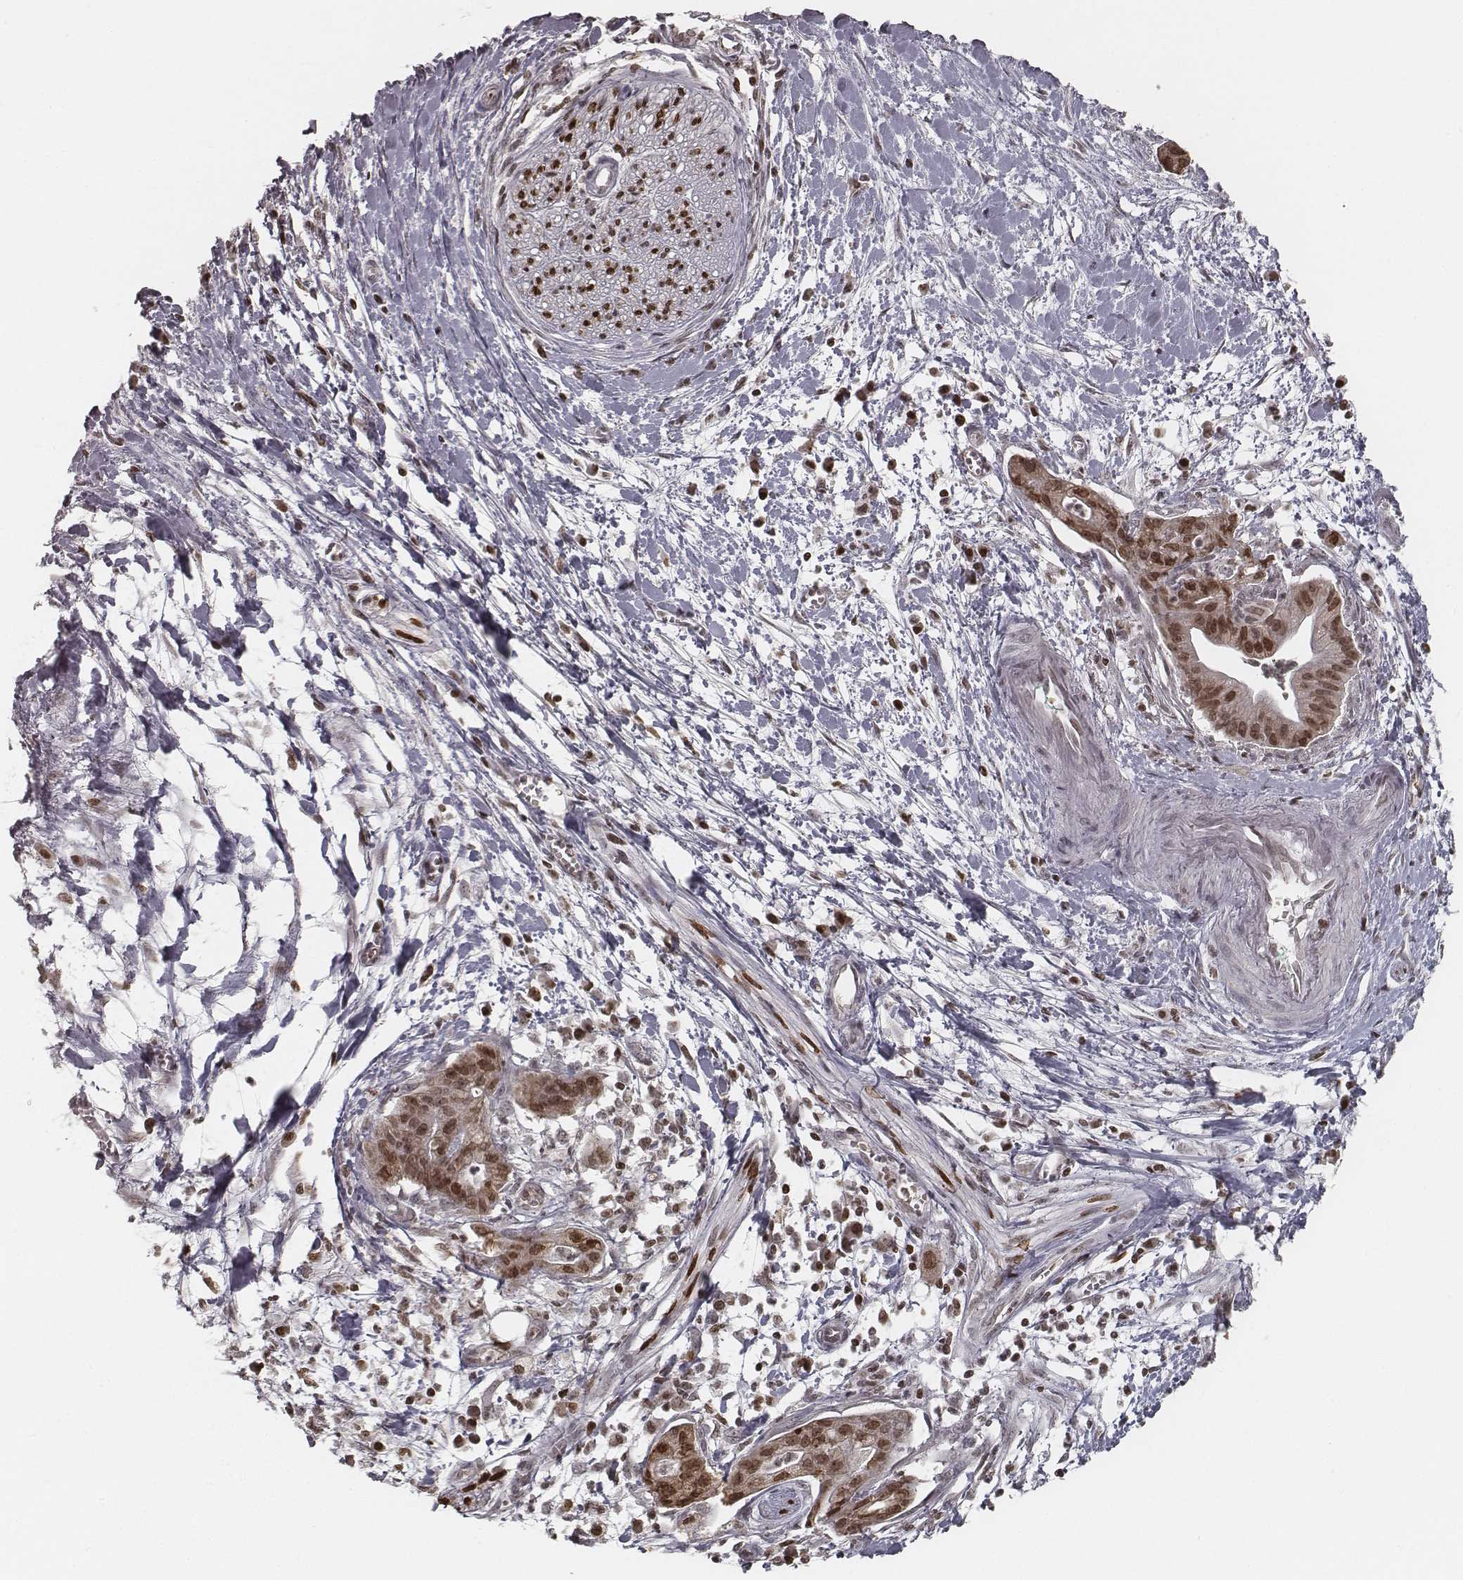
{"staining": {"intensity": "moderate", "quantity": ">75%", "location": "nuclear"}, "tissue": "pancreatic cancer", "cell_type": "Tumor cells", "image_type": "cancer", "snomed": [{"axis": "morphology", "description": "Normal tissue, NOS"}, {"axis": "morphology", "description": "Adenocarcinoma, NOS"}, {"axis": "topography", "description": "Lymph node"}, {"axis": "topography", "description": "Pancreas"}], "caption": "A medium amount of moderate nuclear positivity is appreciated in about >75% of tumor cells in pancreatic adenocarcinoma tissue.", "gene": "HMGA2", "patient": {"sex": "female", "age": 58}}